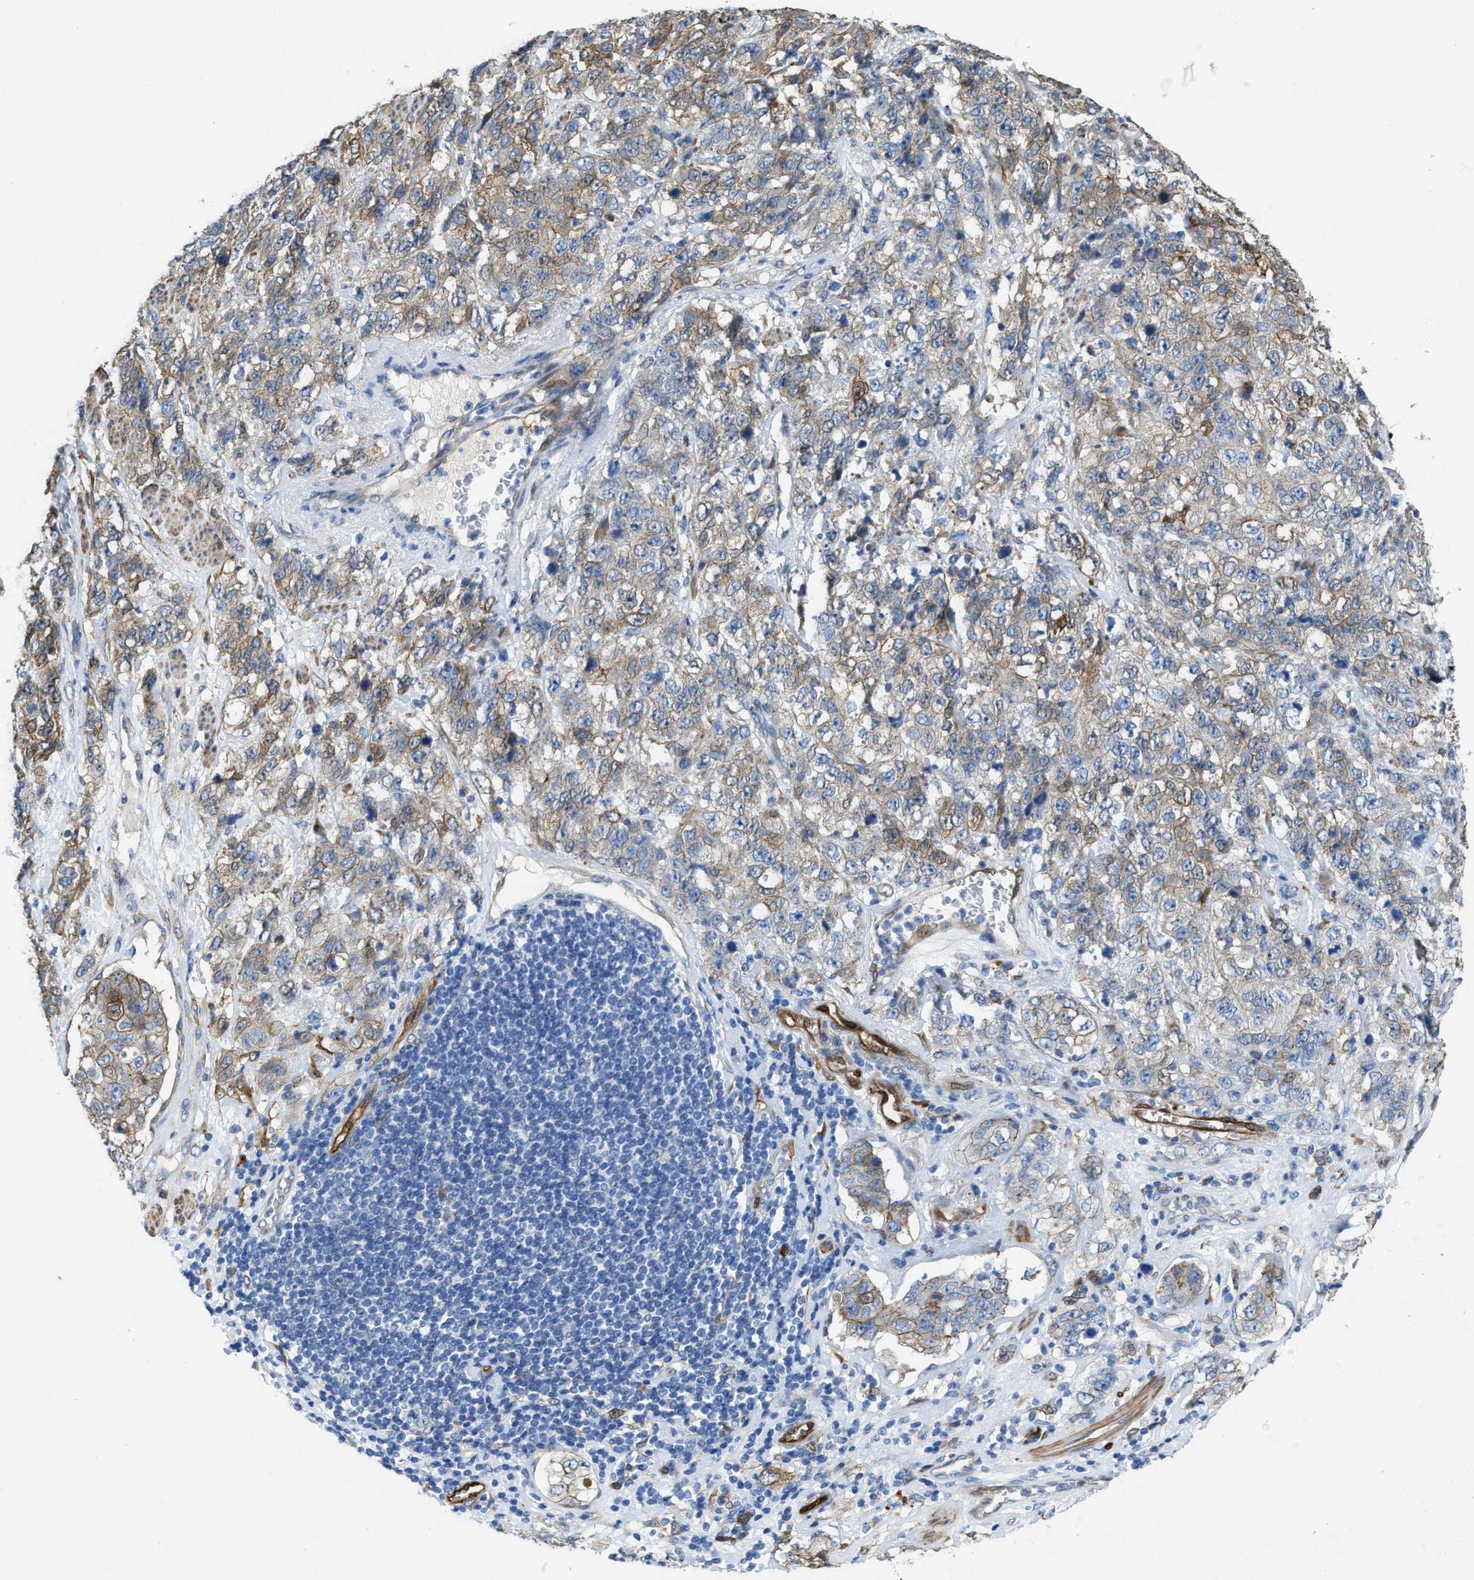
{"staining": {"intensity": "weak", "quantity": "25%-75%", "location": "cytoplasmic/membranous"}, "tissue": "stomach cancer", "cell_type": "Tumor cells", "image_type": "cancer", "snomed": [{"axis": "morphology", "description": "Adenocarcinoma, NOS"}, {"axis": "topography", "description": "Stomach"}], "caption": "Tumor cells display low levels of weak cytoplasmic/membranous expression in approximately 25%-75% of cells in human stomach cancer (adenocarcinoma). Using DAB (3,3'-diaminobenzidine) (brown) and hematoxylin (blue) stains, captured at high magnification using brightfield microscopy.", "gene": "ASS1", "patient": {"sex": "male", "age": 48}}